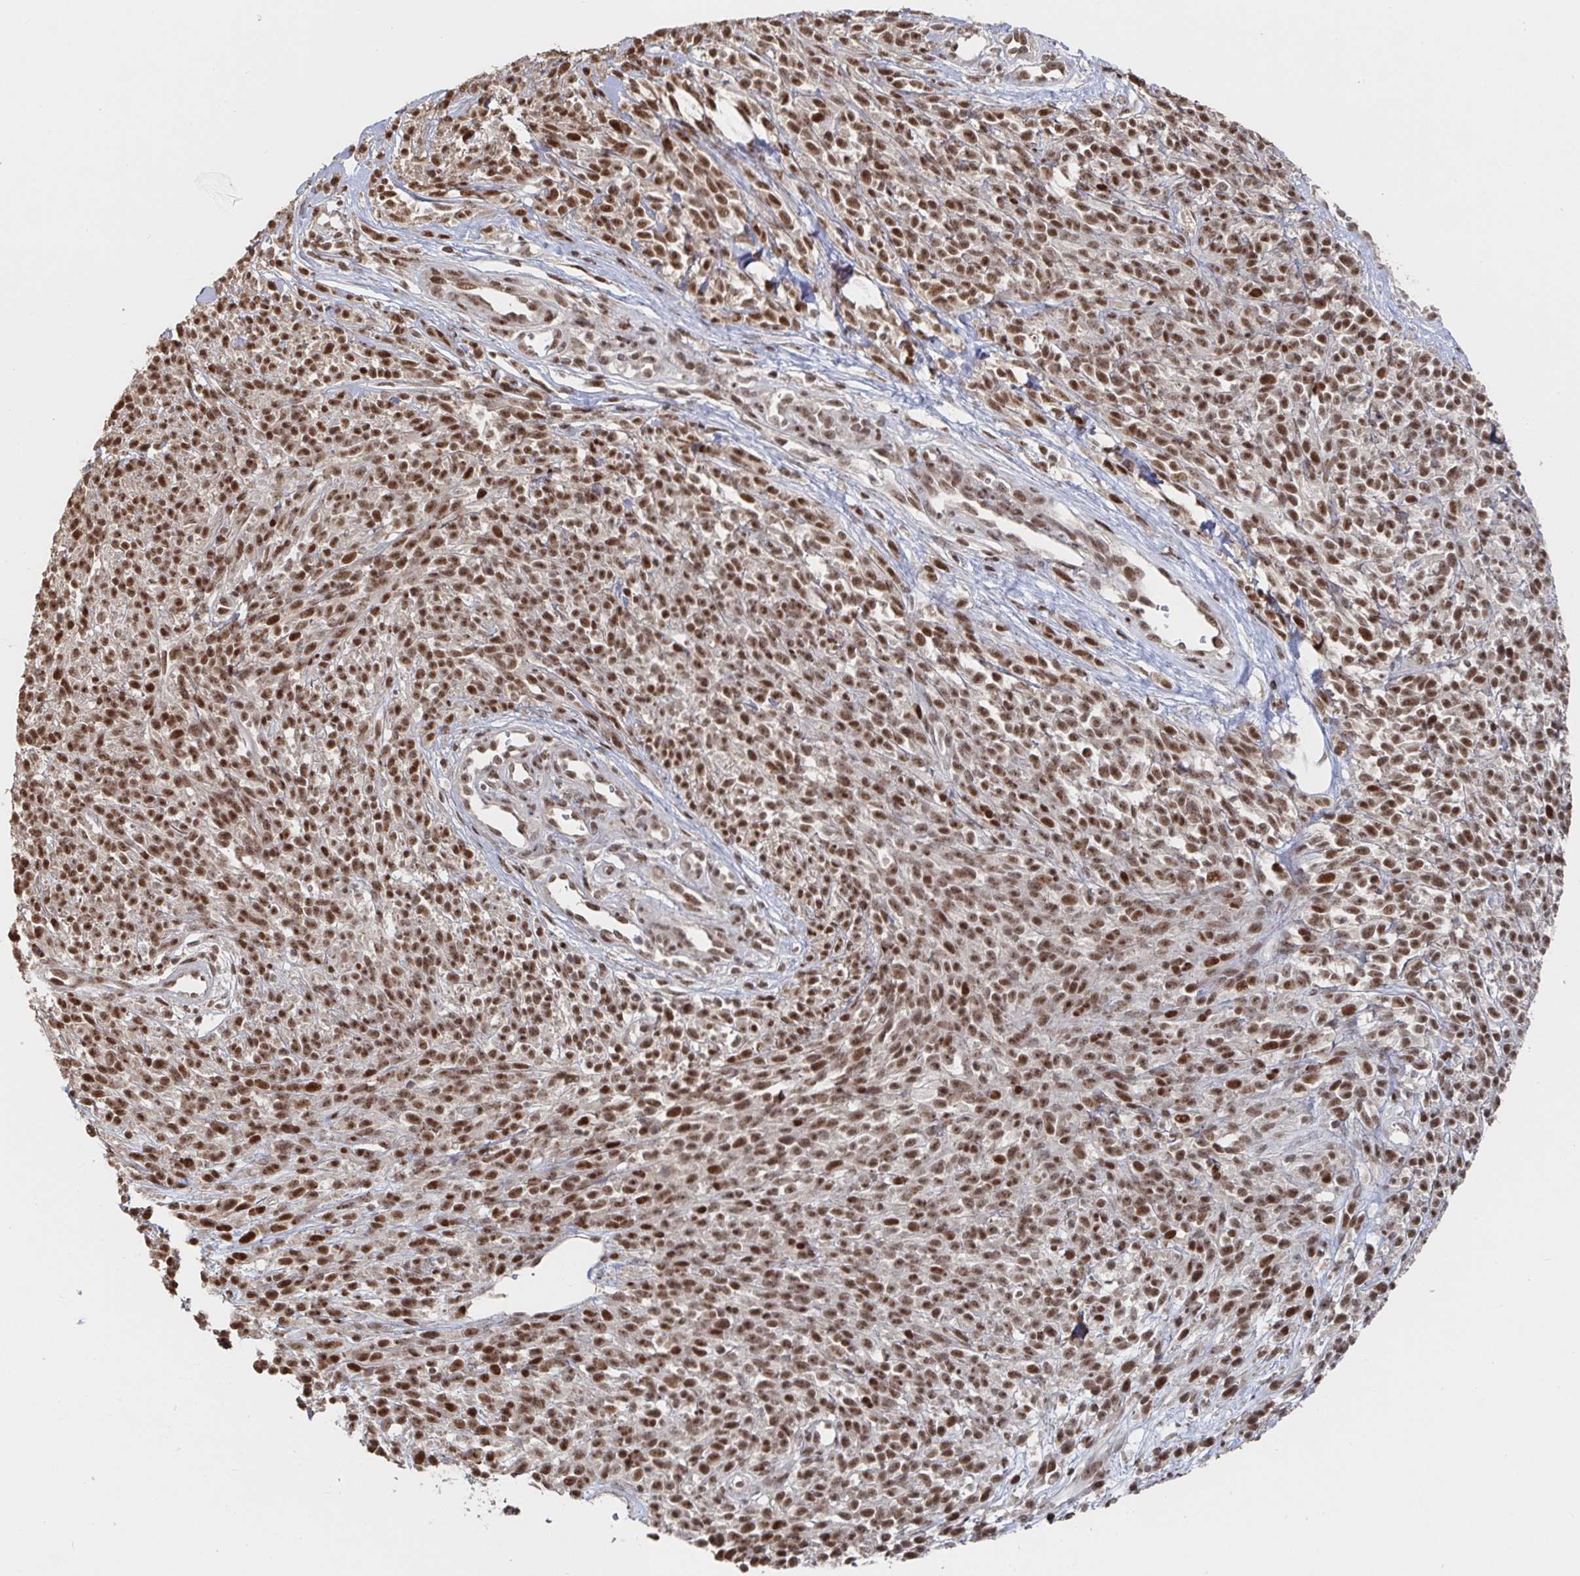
{"staining": {"intensity": "strong", "quantity": ">75%", "location": "nuclear"}, "tissue": "melanoma", "cell_type": "Tumor cells", "image_type": "cancer", "snomed": [{"axis": "morphology", "description": "Malignant melanoma, NOS"}, {"axis": "topography", "description": "Skin"}, {"axis": "topography", "description": "Skin of trunk"}], "caption": "Tumor cells show strong nuclear expression in about >75% of cells in melanoma. (DAB IHC with brightfield microscopy, high magnification).", "gene": "ZDHHC12", "patient": {"sex": "male", "age": 74}}